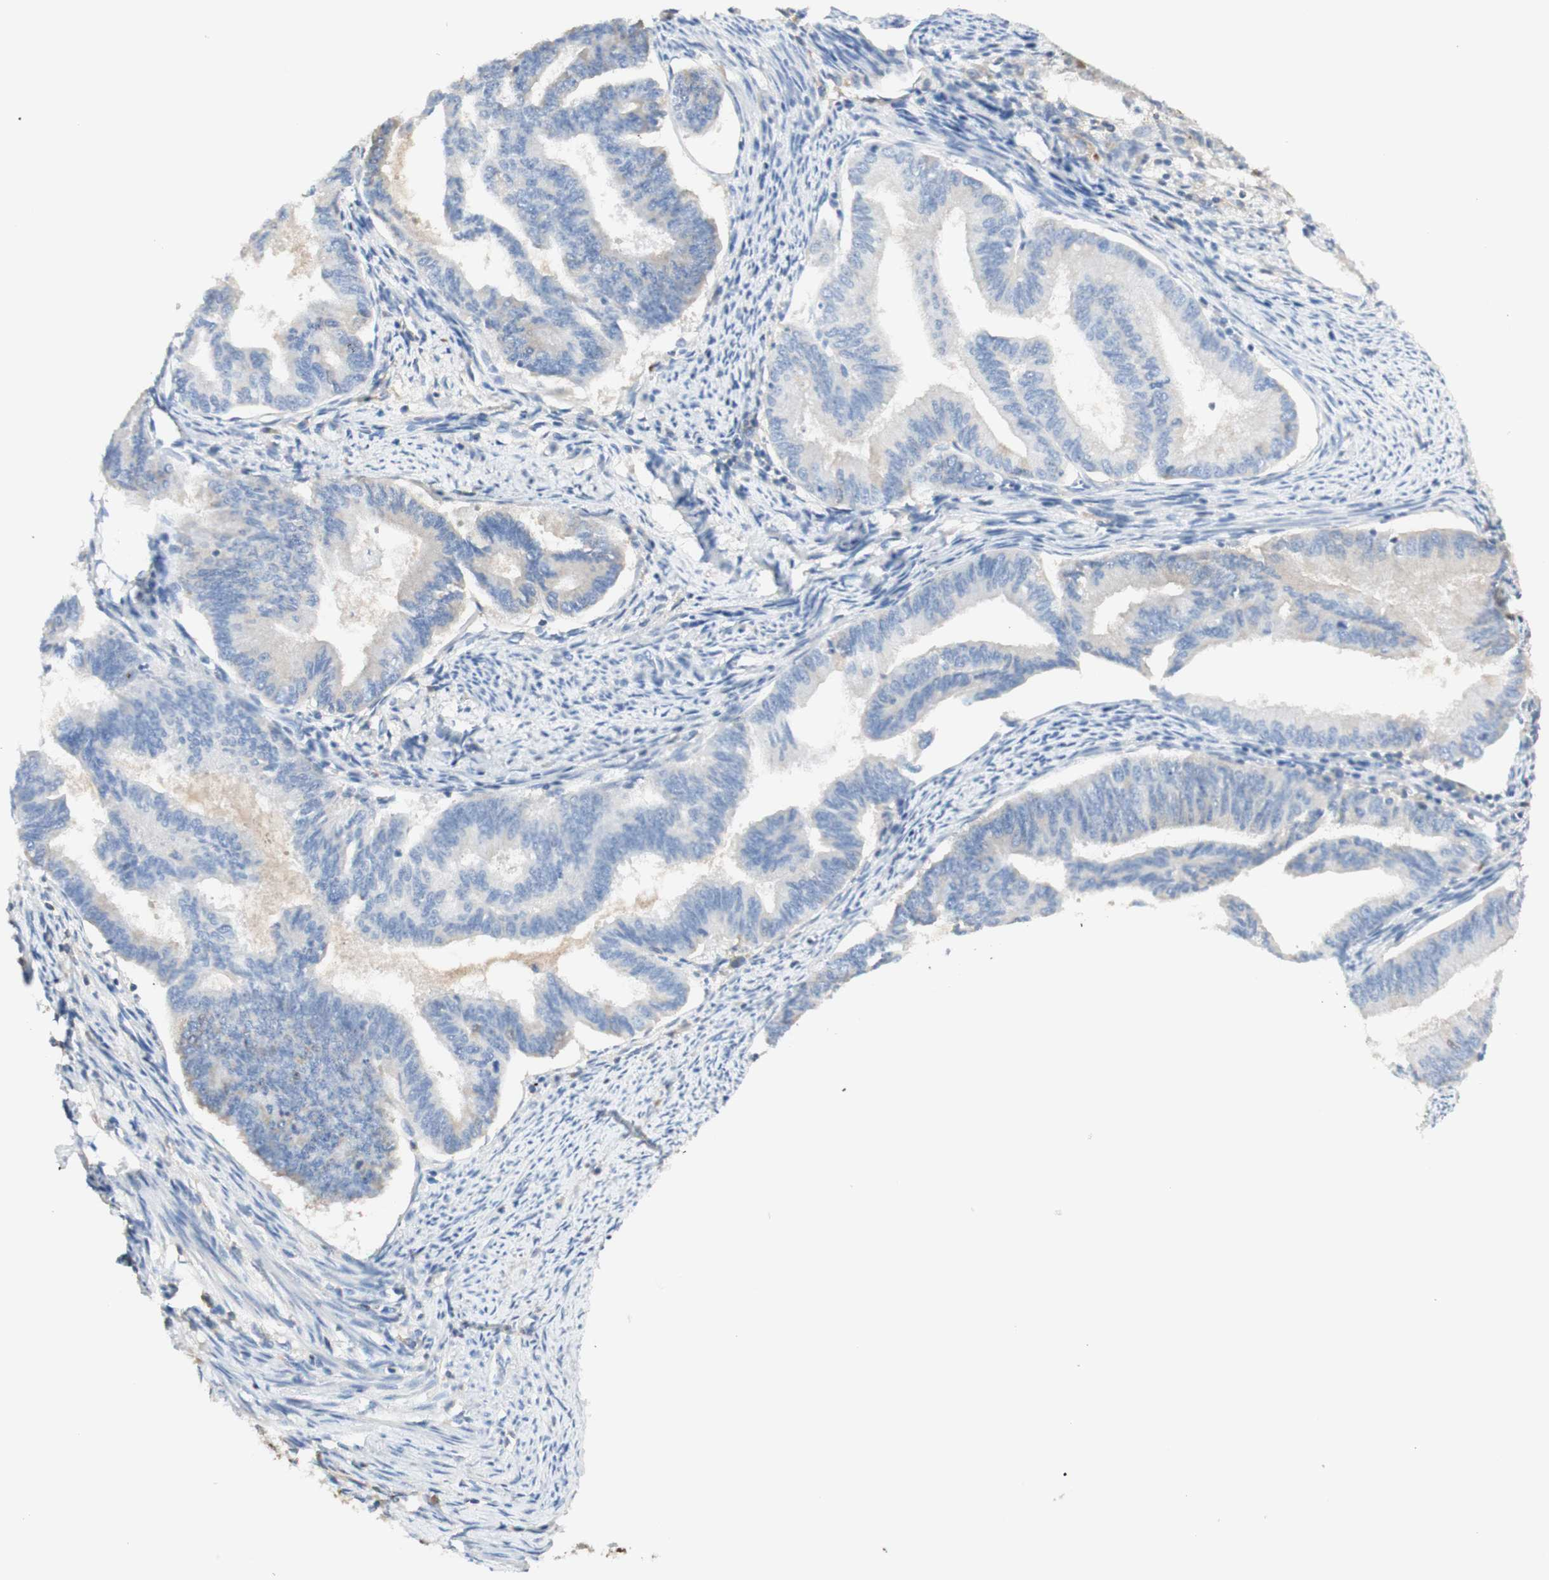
{"staining": {"intensity": "negative", "quantity": "none", "location": "none"}, "tissue": "endometrial cancer", "cell_type": "Tumor cells", "image_type": "cancer", "snomed": [{"axis": "morphology", "description": "Adenocarcinoma, NOS"}, {"axis": "topography", "description": "Endometrium"}], "caption": "DAB (3,3'-diaminobenzidine) immunohistochemical staining of human endometrial cancer exhibits no significant expression in tumor cells.", "gene": "KNG1", "patient": {"sex": "female", "age": 86}}